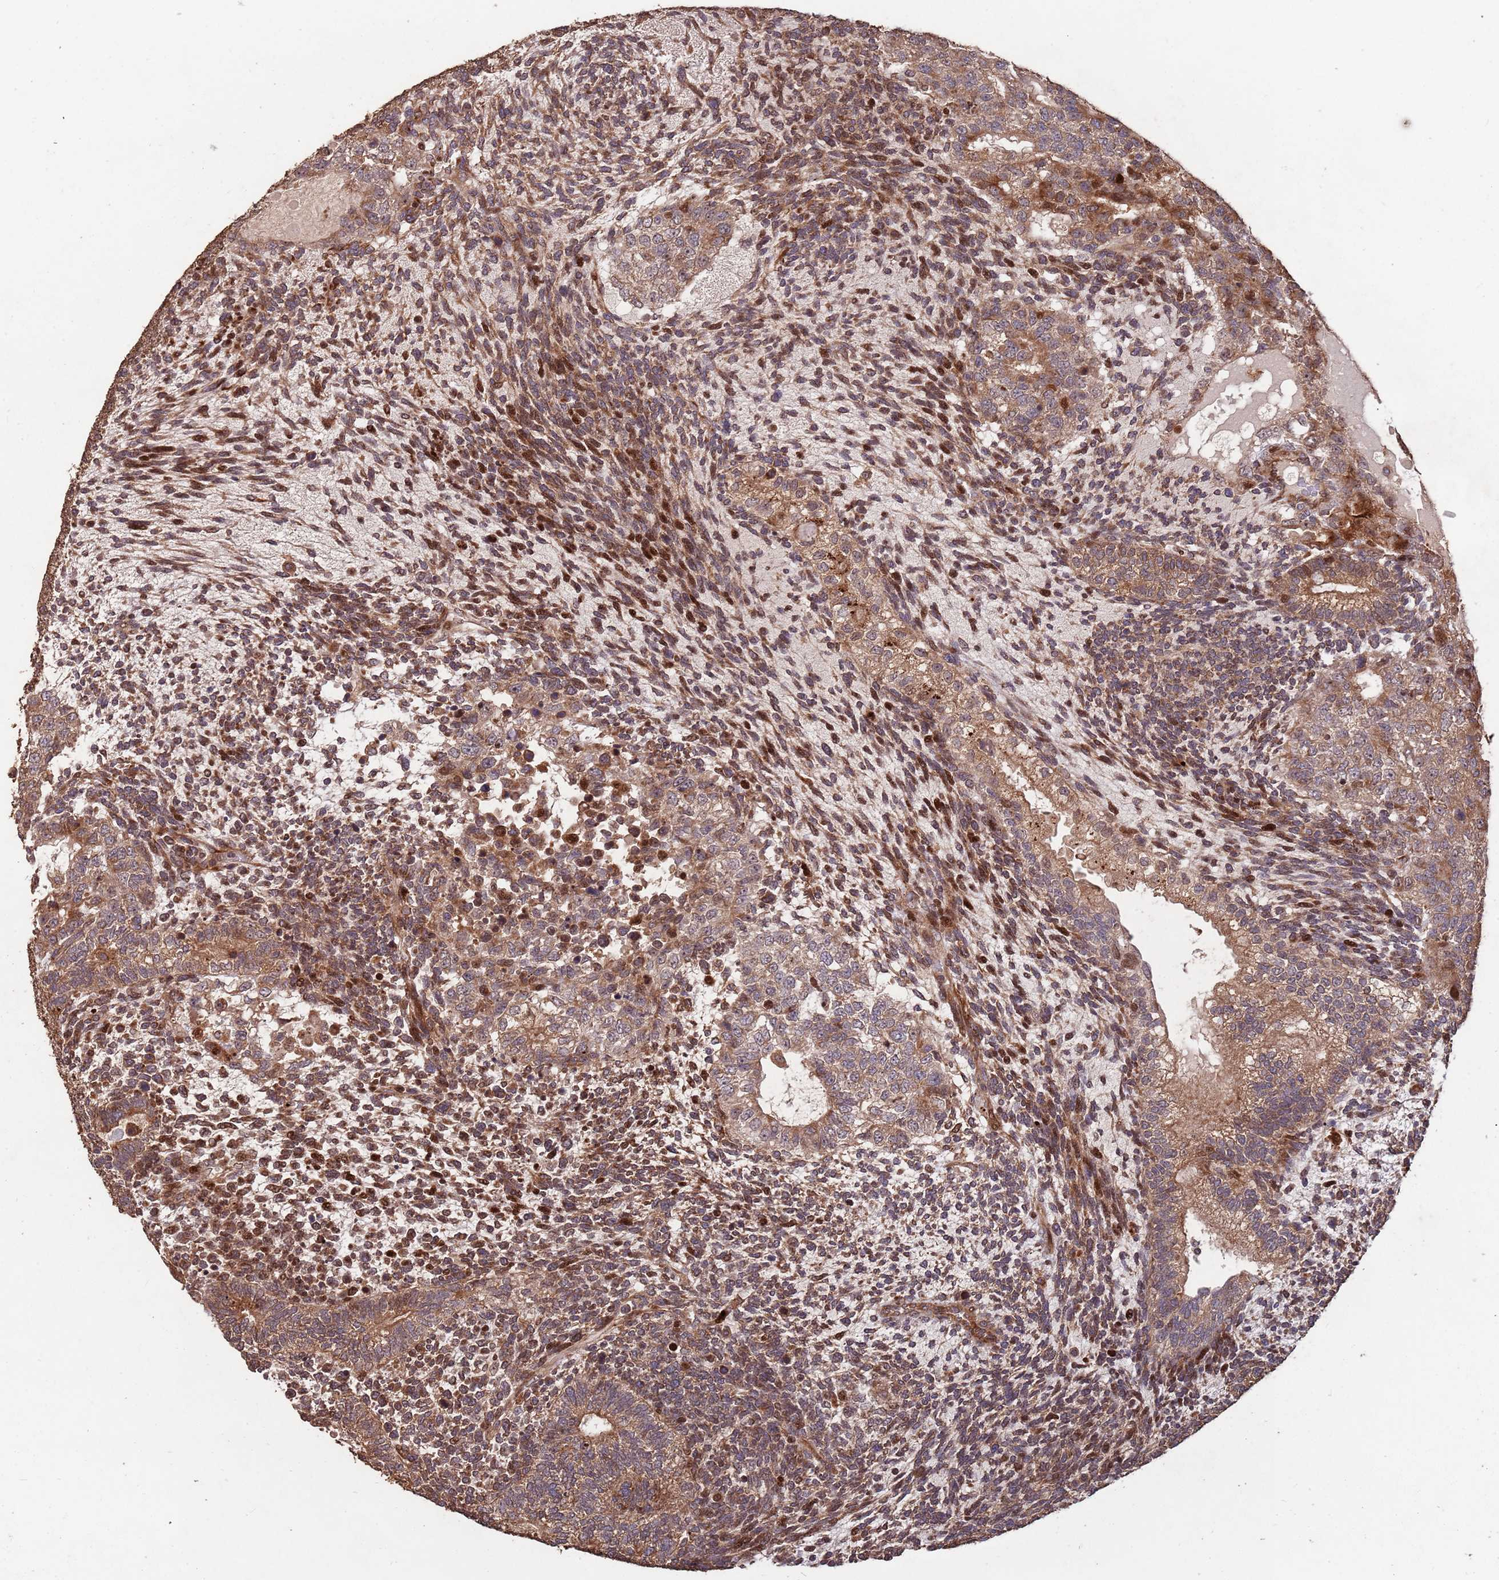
{"staining": {"intensity": "moderate", "quantity": ">75%", "location": "cytoplasmic/membranous"}, "tissue": "testis cancer", "cell_type": "Tumor cells", "image_type": "cancer", "snomed": [{"axis": "morphology", "description": "Carcinoma, Embryonal, NOS"}, {"axis": "topography", "description": "Testis"}], "caption": "A photomicrograph showing moderate cytoplasmic/membranous positivity in about >75% of tumor cells in testis embryonal carcinoma, as visualized by brown immunohistochemical staining.", "gene": "ZNF428", "patient": {"sex": "male", "age": 23}}